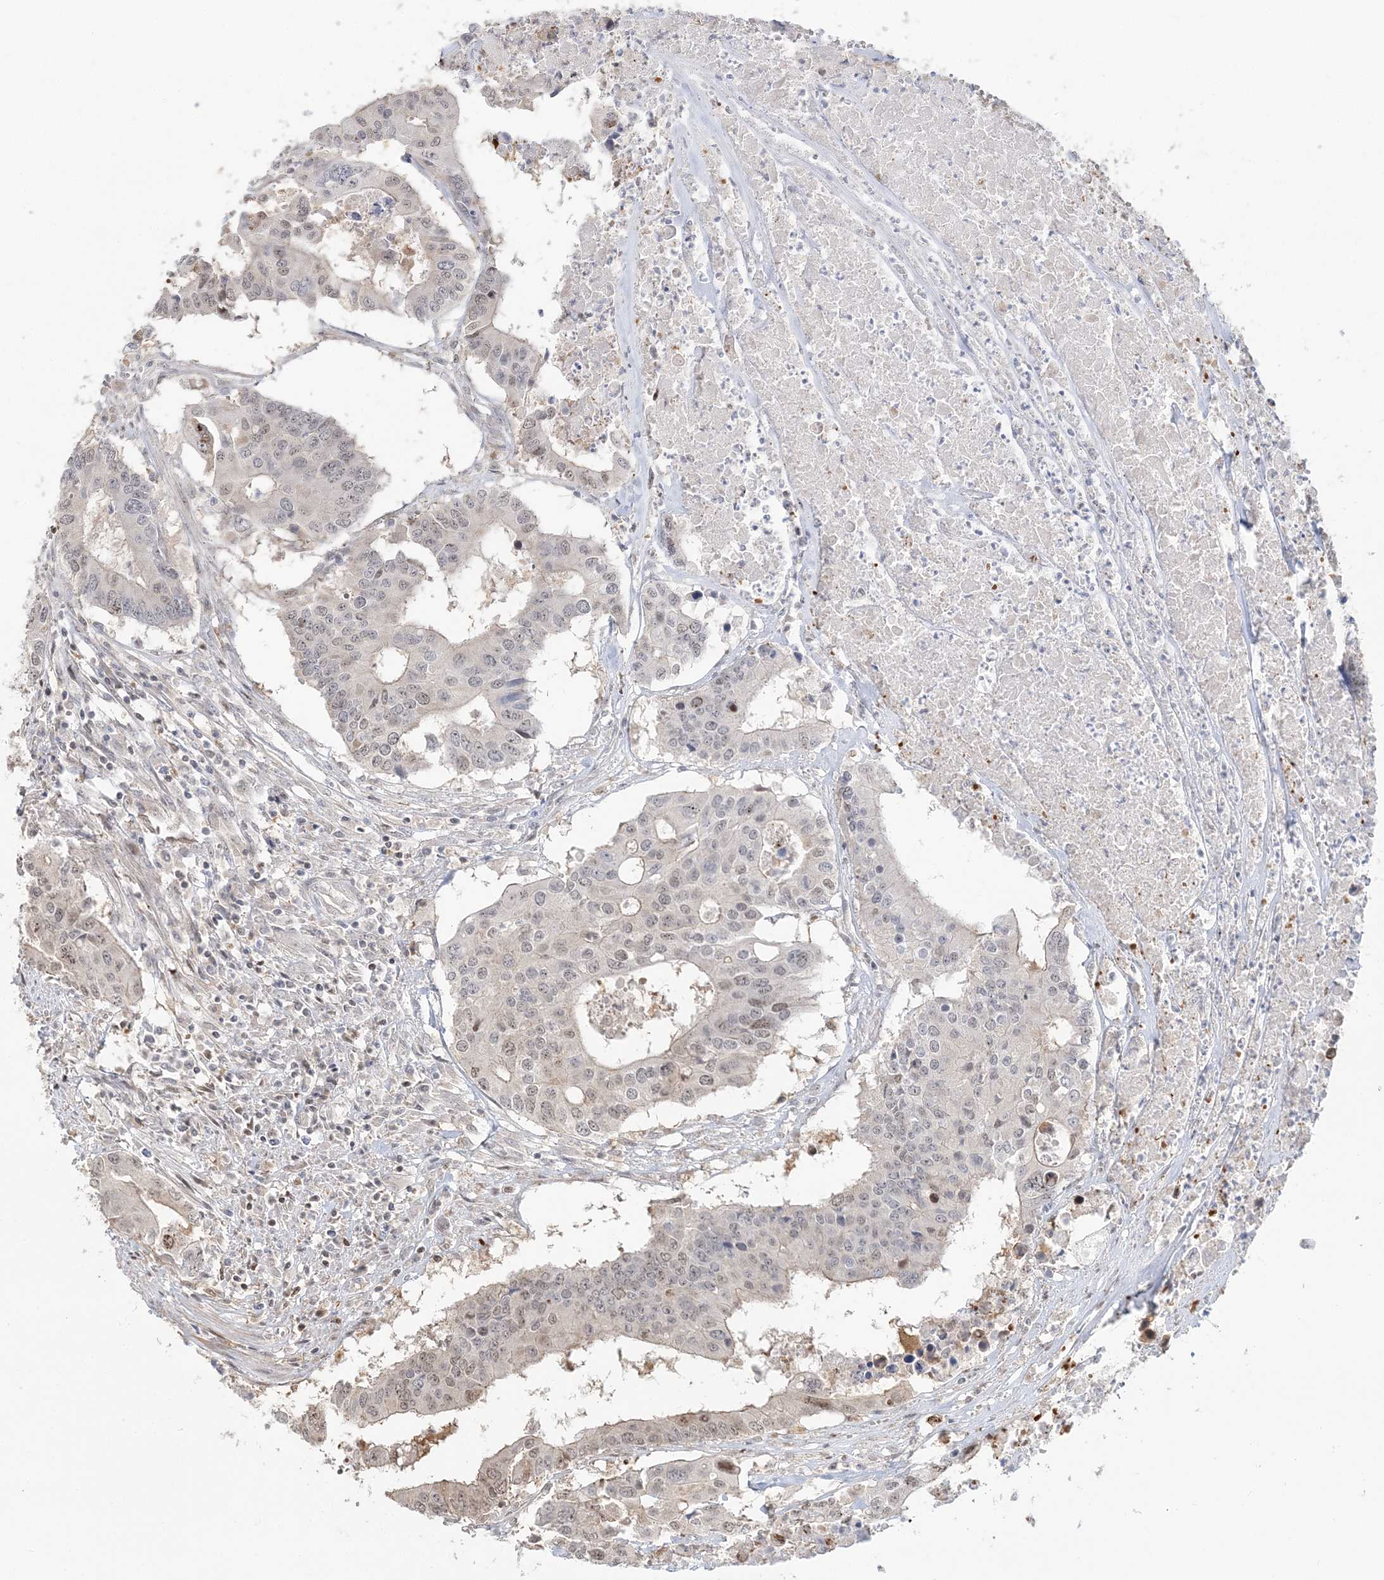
{"staining": {"intensity": "moderate", "quantity": "<25%", "location": "nuclear"}, "tissue": "colorectal cancer", "cell_type": "Tumor cells", "image_type": "cancer", "snomed": [{"axis": "morphology", "description": "Adenocarcinoma, NOS"}, {"axis": "topography", "description": "Colon"}], "caption": "Colorectal cancer stained with immunohistochemistry (IHC) reveals moderate nuclear expression in approximately <25% of tumor cells. (Brightfield microscopy of DAB IHC at high magnification).", "gene": "SUMO2", "patient": {"sex": "male", "age": 77}}